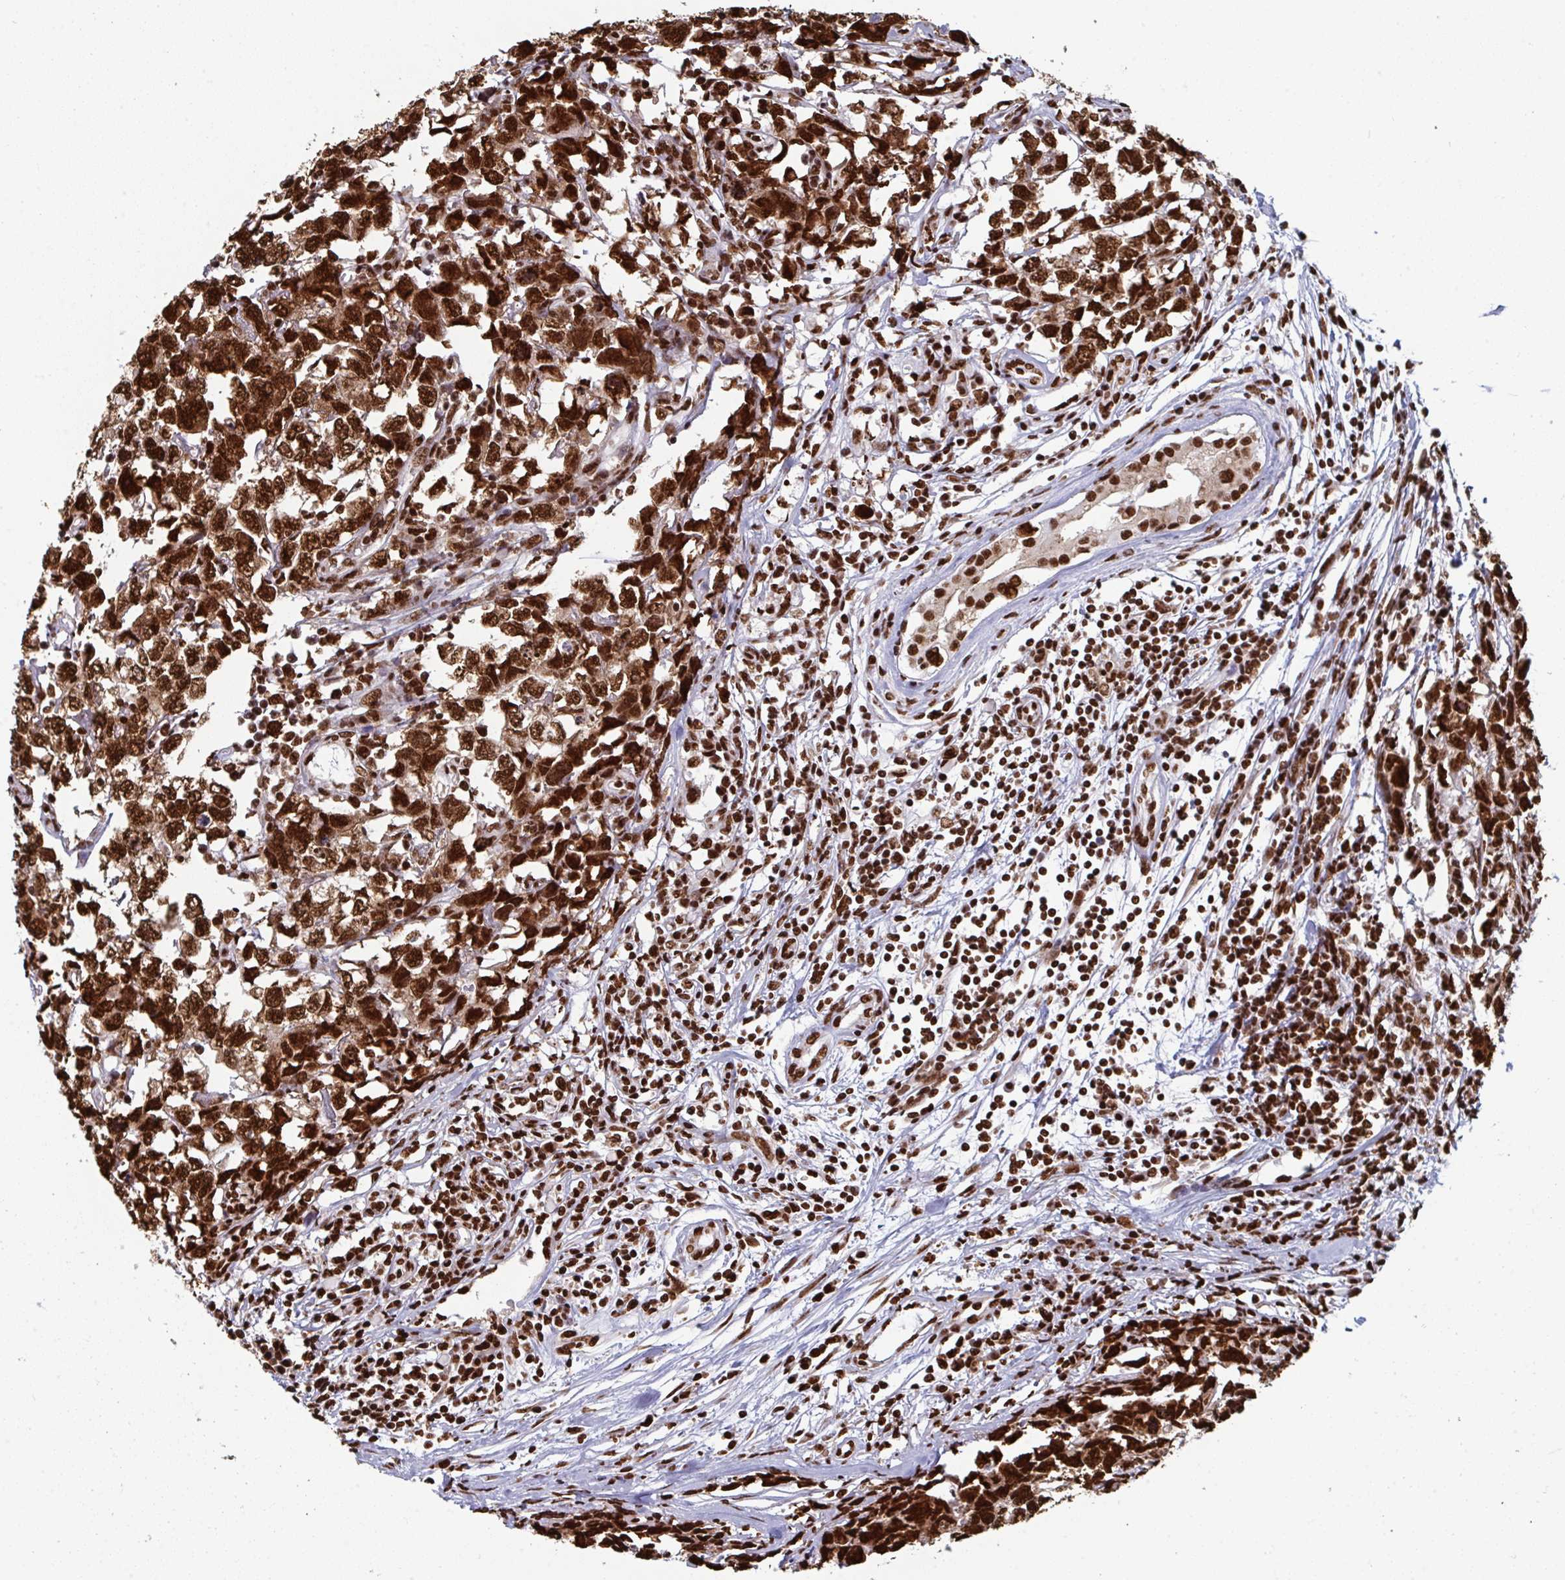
{"staining": {"intensity": "strong", "quantity": ">75%", "location": "nuclear"}, "tissue": "testis cancer", "cell_type": "Tumor cells", "image_type": "cancer", "snomed": [{"axis": "morphology", "description": "Carcinoma, Embryonal, NOS"}, {"axis": "topography", "description": "Testis"}], "caption": "Testis embryonal carcinoma was stained to show a protein in brown. There is high levels of strong nuclear expression in about >75% of tumor cells. (brown staining indicates protein expression, while blue staining denotes nuclei).", "gene": "GAR1", "patient": {"sex": "male", "age": 22}}